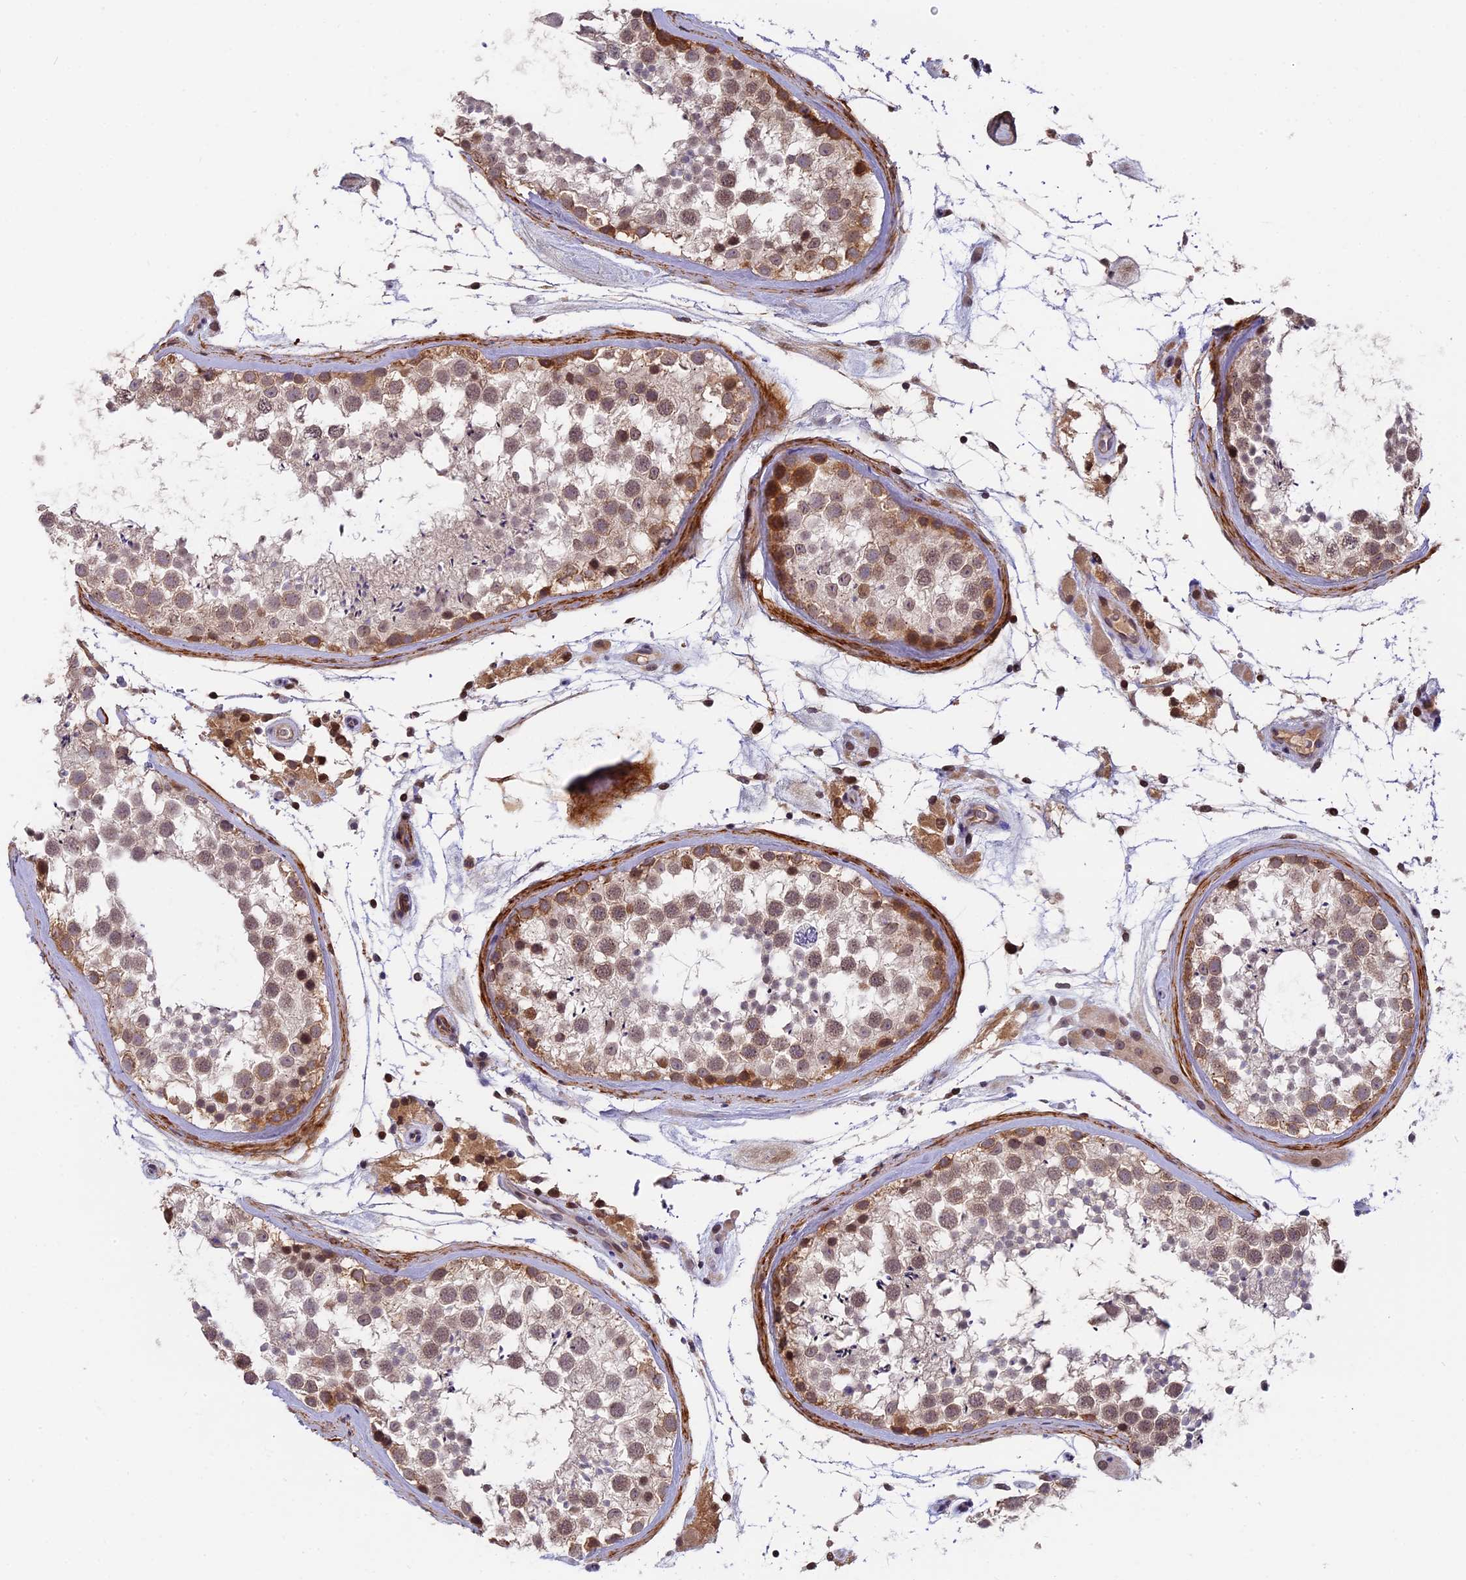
{"staining": {"intensity": "moderate", "quantity": "25%-75%", "location": "cytoplasmic/membranous,nuclear"}, "tissue": "testis", "cell_type": "Cells in seminiferous ducts", "image_type": "normal", "snomed": [{"axis": "morphology", "description": "Normal tissue, NOS"}, {"axis": "topography", "description": "Testis"}], "caption": "The image displays immunohistochemical staining of normal testis. There is moderate cytoplasmic/membranous,nuclear staining is seen in about 25%-75% of cells in seminiferous ducts. (DAB IHC with brightfield microscopy, high magnification).", "gene": "PYGO1", "patient": {"sex": "male", "age": 46}}